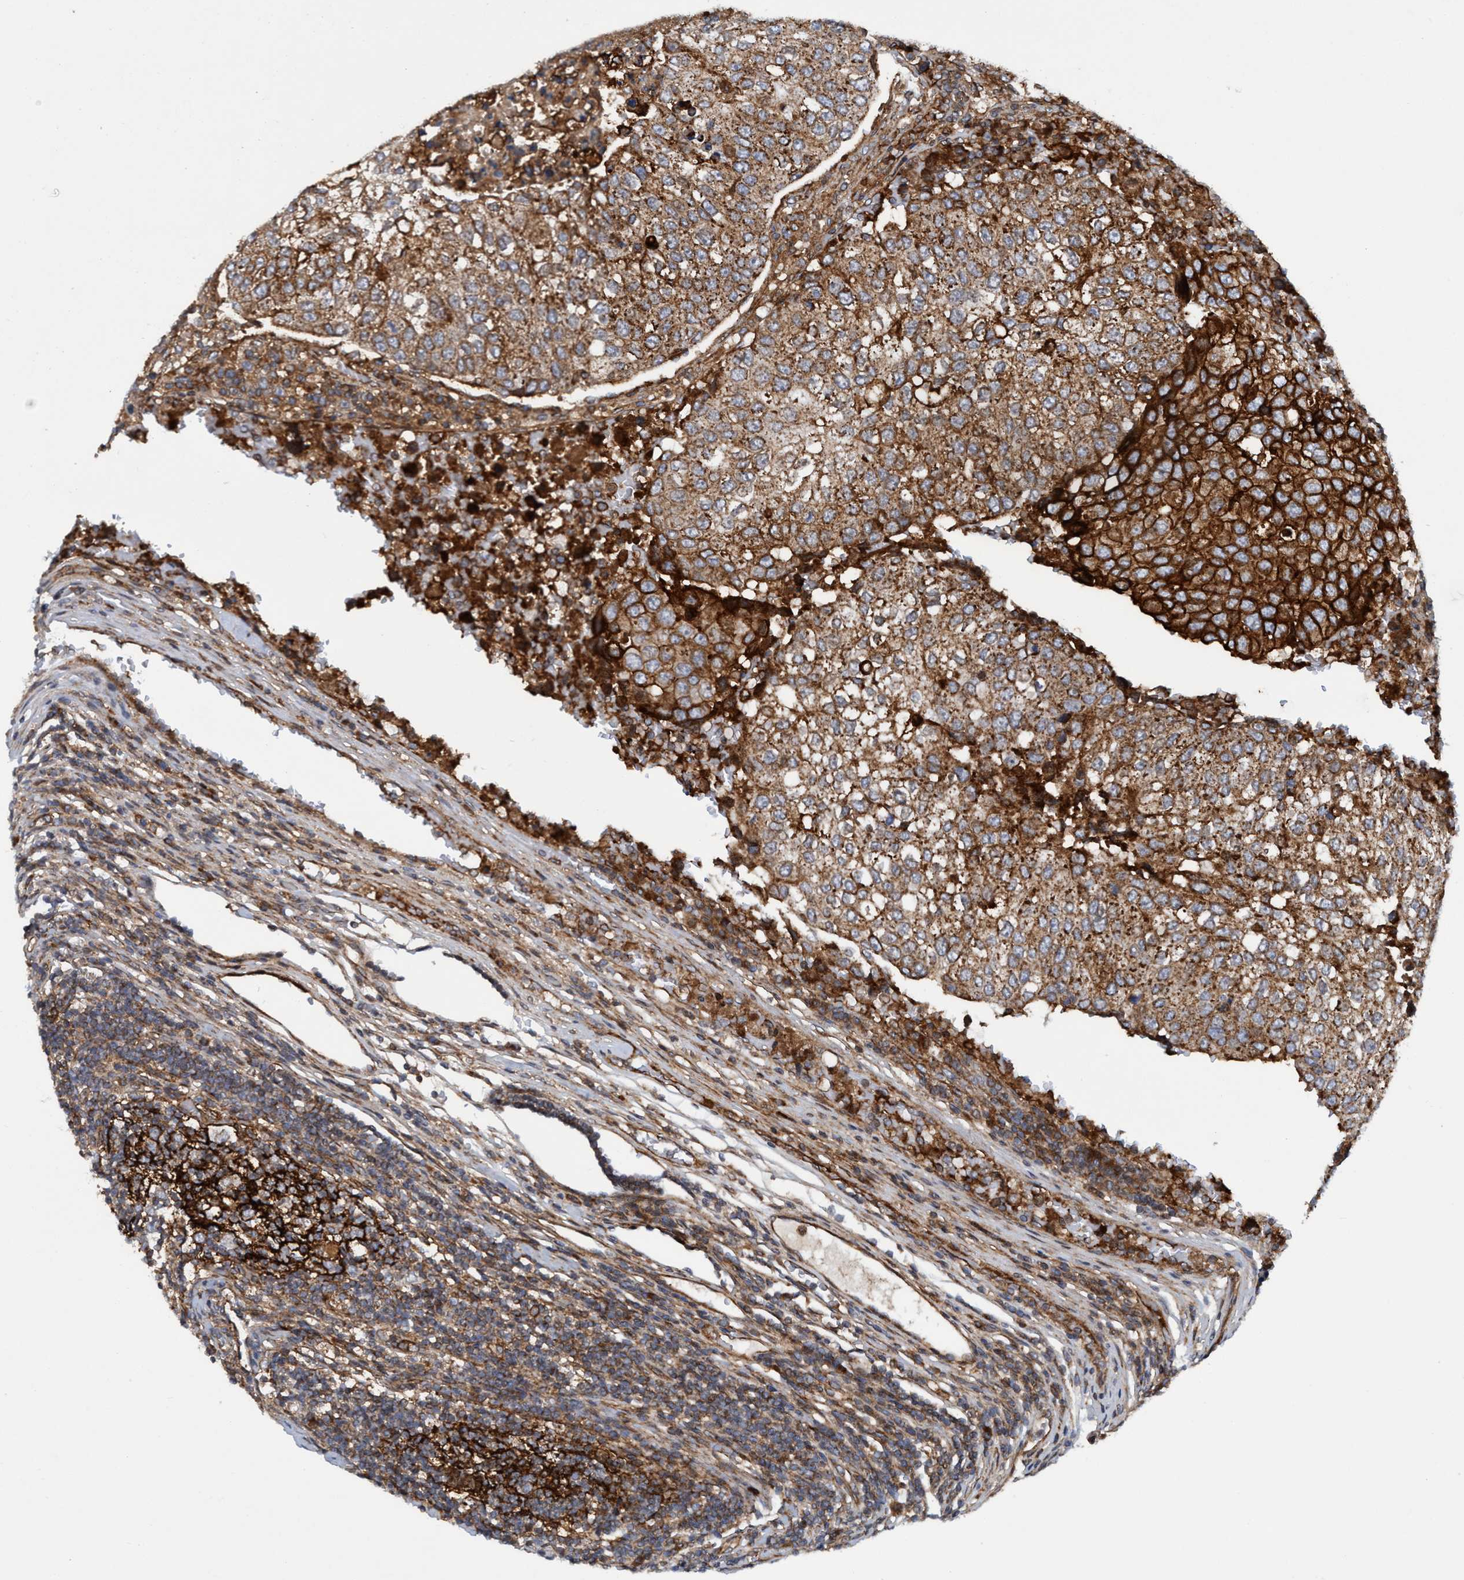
{"staining": {"intensity": "strong", "quantity": "25%-75%", "location": "cytoplasmic/membranous"}, "tissue": "urothelial cancer", "cell_type": "Tumor cells", "image_type": "cancer", "snomed": [{"axis": "morphology", "description": "Urothelial carcinoma, High grade"}, {"axis": "topography", "description": "Lymph node"}, {"axis": "topography", "description": "Urinary bladder"}], "caption": "Protein staining displays strong cytoplasmic/membranous expression in approximately 25%-75% of tumor cells in urothelial cancer. (DAB (3,3'-diaminobenzidine) IHC, brown staining for protein, blue staining for nuclei).", "gene": "SLC16A3", "patient": {"sex": "male", "age": 51}}